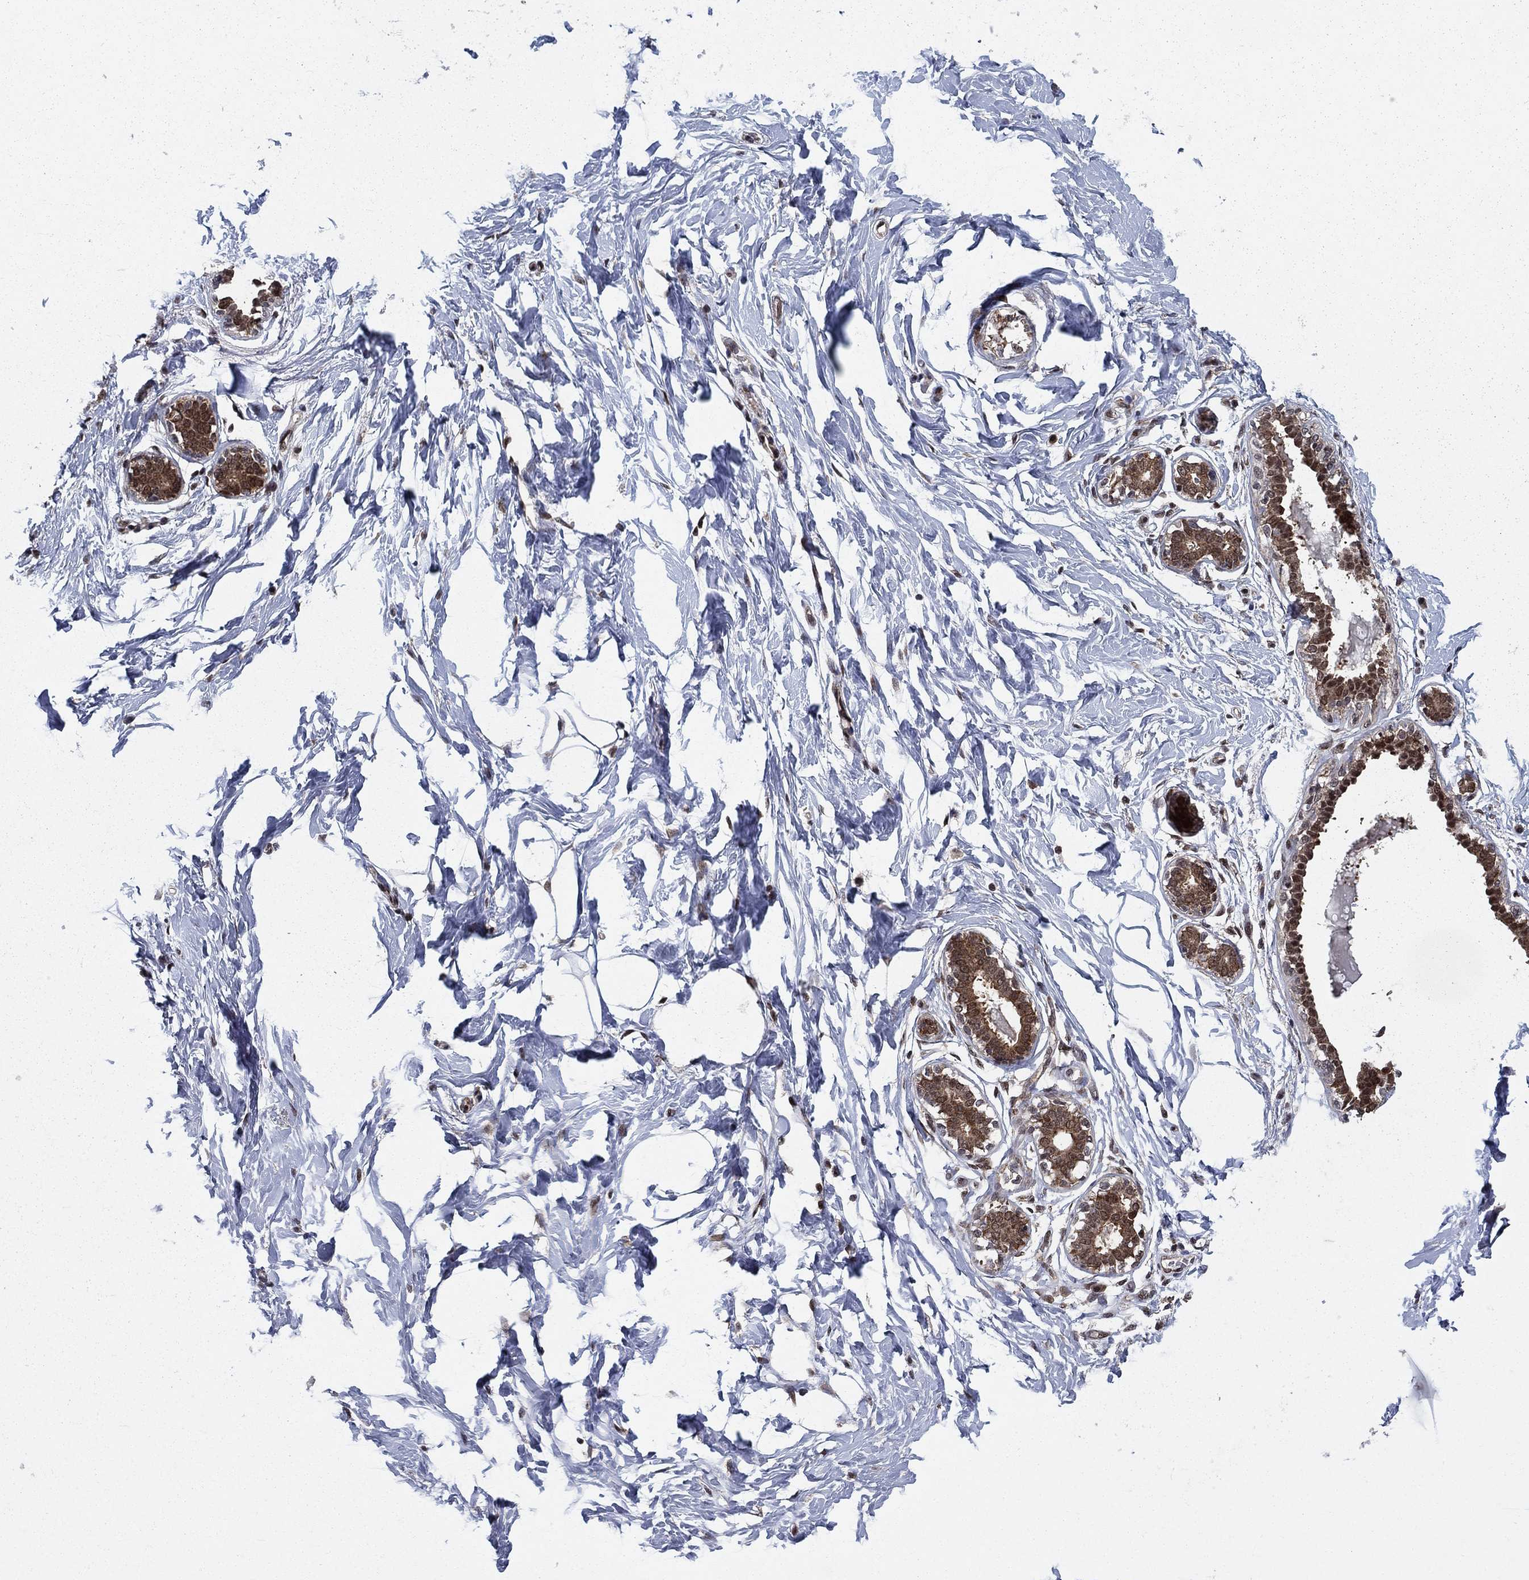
{"staining": {"intensity": "negative", "quantity": "none", "location": "none"}, "tissue": "breast", "cell_type": "Adipocytes", "image_type": "normal", "snomed": [{"axis": "morphology", "description": "Normal tissue, NOS"}, {"axis": "morphology", "description": "Lobular carcinoma, in situ"}, {"axis": "topography", "description": "Breast"}], "caption": "Immunohistochemistry (IHC) histopathology image of benign human breast stained for a protein (brown), which shows no positivity in adipocytes.", "gene": "DNAJA1", "patient": {"sex": "female", "age": 35}}